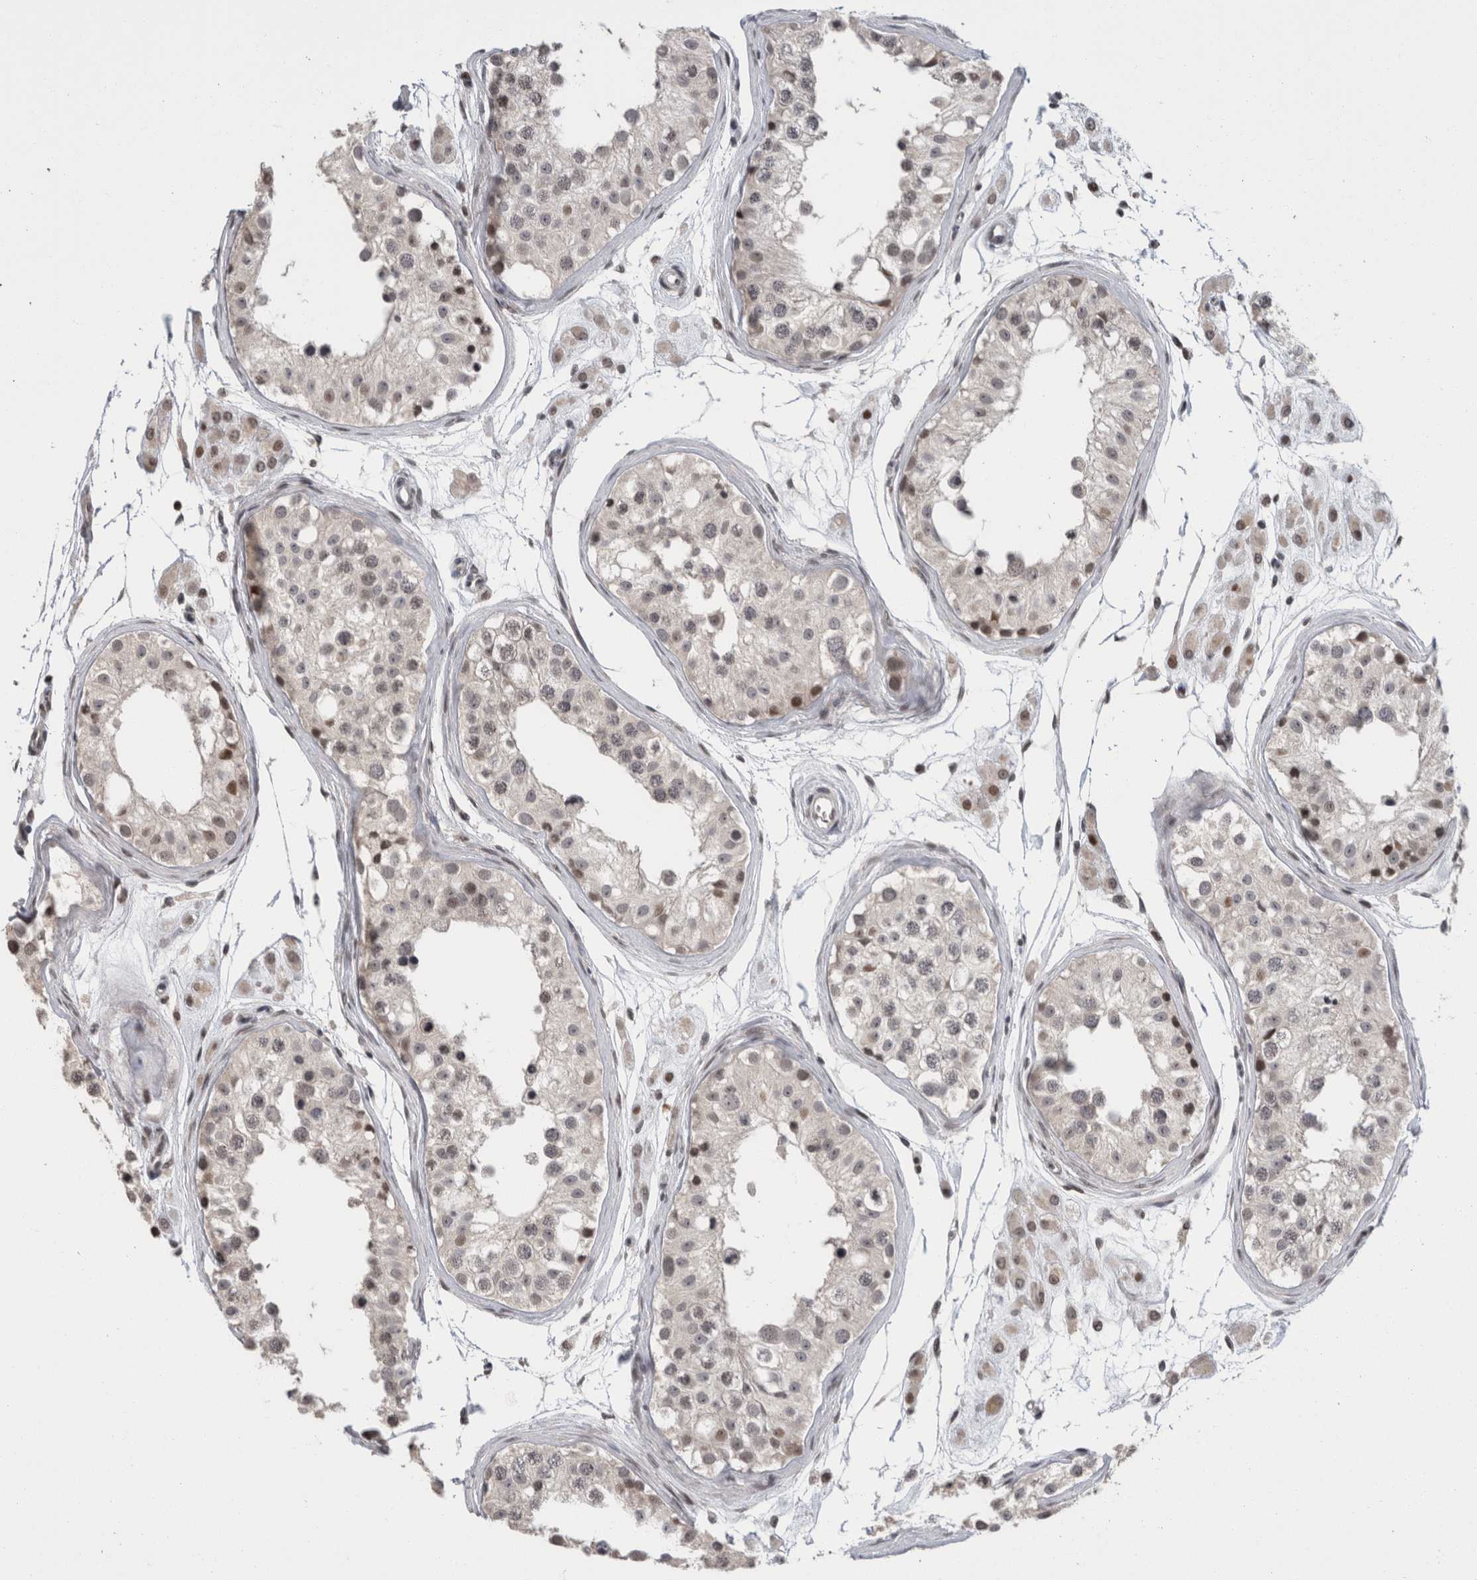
{"staining": {"intensity": "moderate", "quantity": "<25%", "location": "nuclear"}, "tissue": "testis", "cell_type": "Cells in seminiferous ducts", "image_type": "normal", "snomed": [{"axis": "morphology", "description": "Normal tissue, NOS"}, {"axis": "morphology", "description": "Adenocarcinoma, metastatic, NOS"}, {"axis": "topography", "description": "Testis"}], "caption": "High-power microscopy captured an immunohistochemistry micrograph of benign testis, revealing moderate nuclear positivity in approximately <25% of cells in seminiferous ducts. (DAB (3,3'-diaminobenzidine) IHC with brightfield microscopy, high magnification).", "gene": "ZBTB11", "patient": {"sex": "male", "age": 26}}